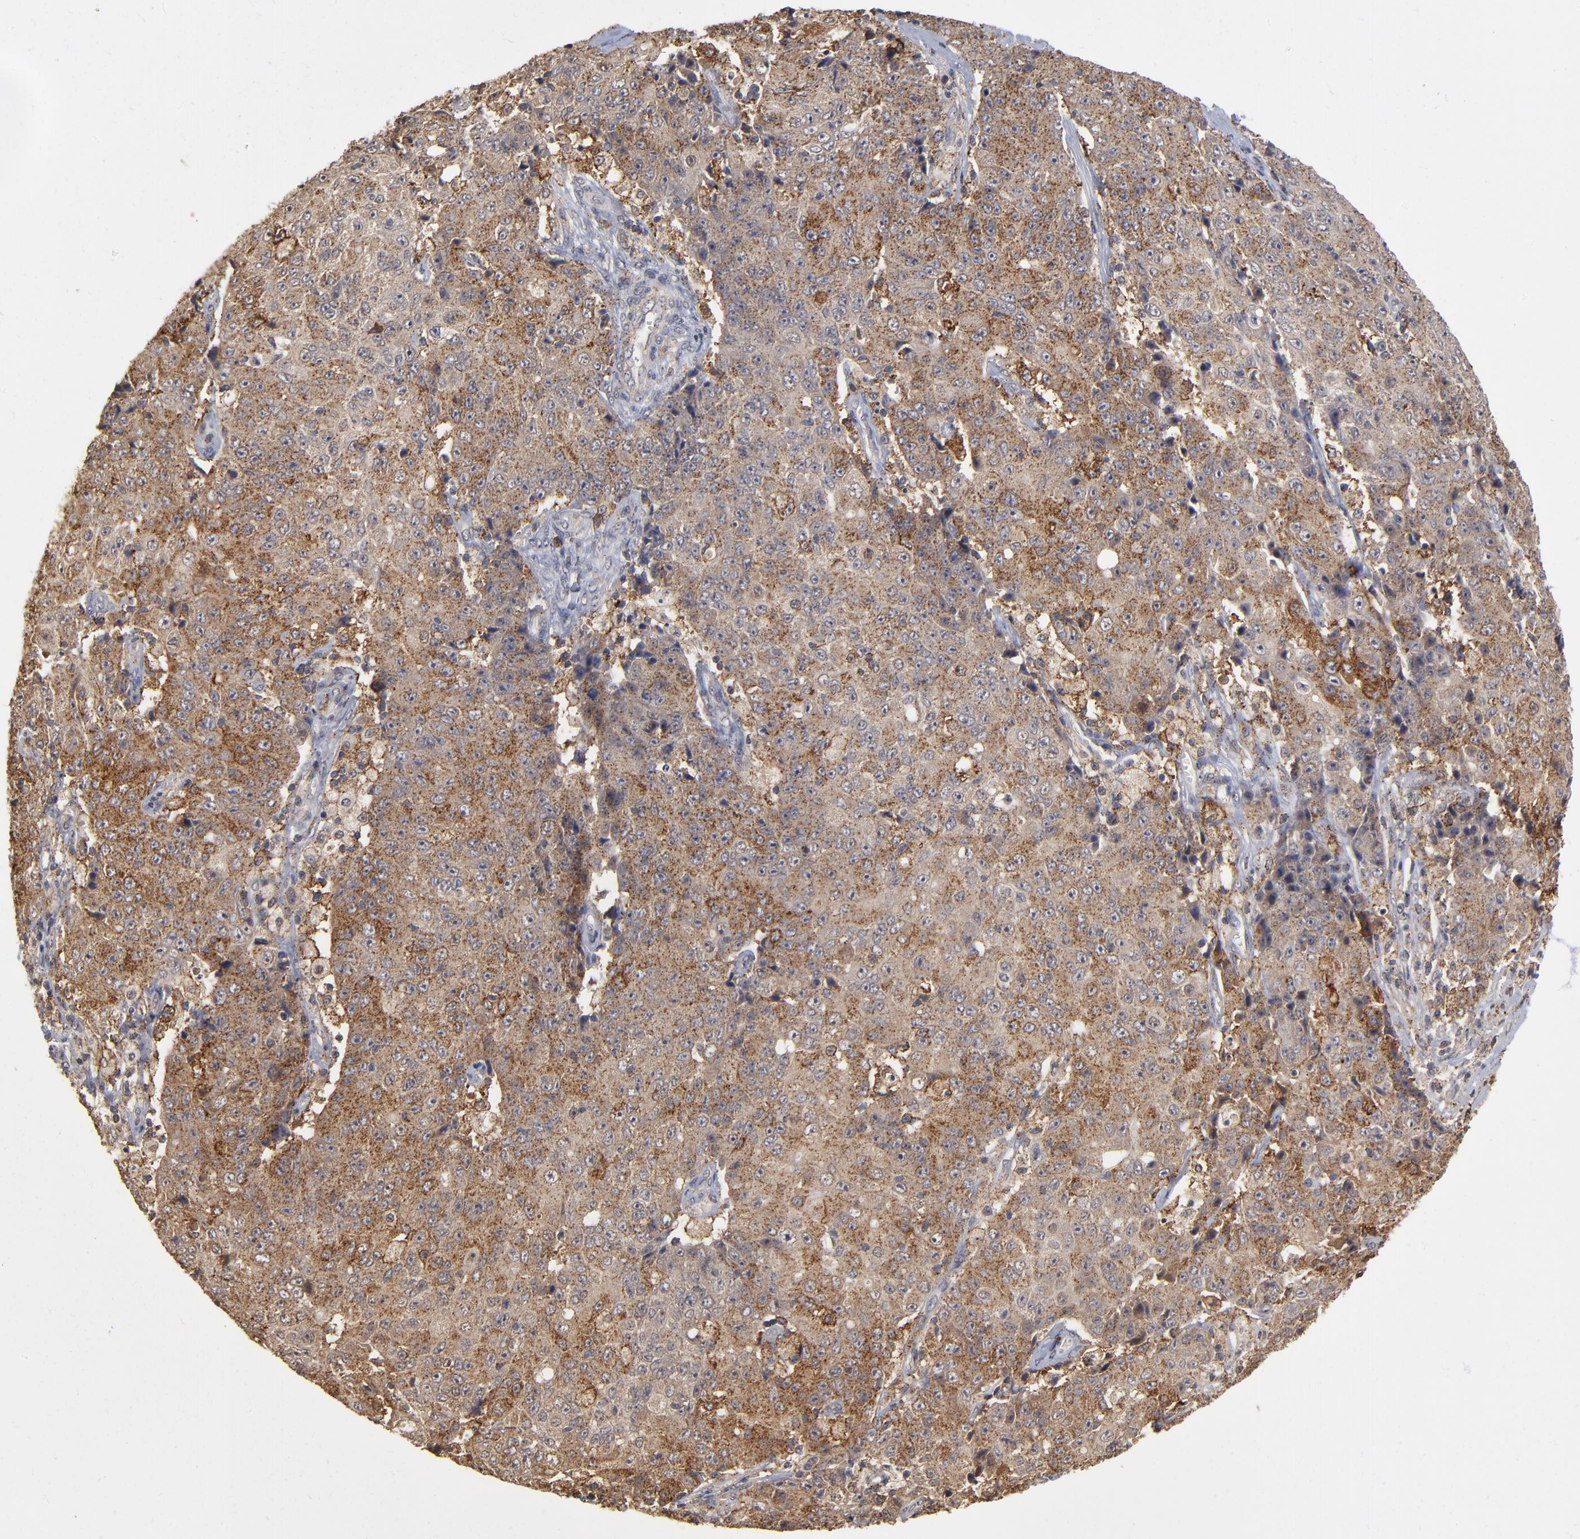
{"staining": {"intensity": "strong", "quantity": ">75%", "location": "cytoplasmic/membranous"}, "tissue": "ovarian cancer", "cell_type": "Tumor cells", "image_type": "cancer", "snomed": [{"axis": "morphology", "description": "Carcinoma, endometroid"}, {"axis": "topography", "description": "Ovary"}], "caption": "Protein expression analysis of ovarian endometroid carcinoma demonstrates strong cytoplasmic/membranous expression in approximately >75% of tumor cells. (brown staining indicates protein expression, while blue staining denotes nuclei).", "gene": "ASB8", "patient": {"sex": "female", "age": 42}}